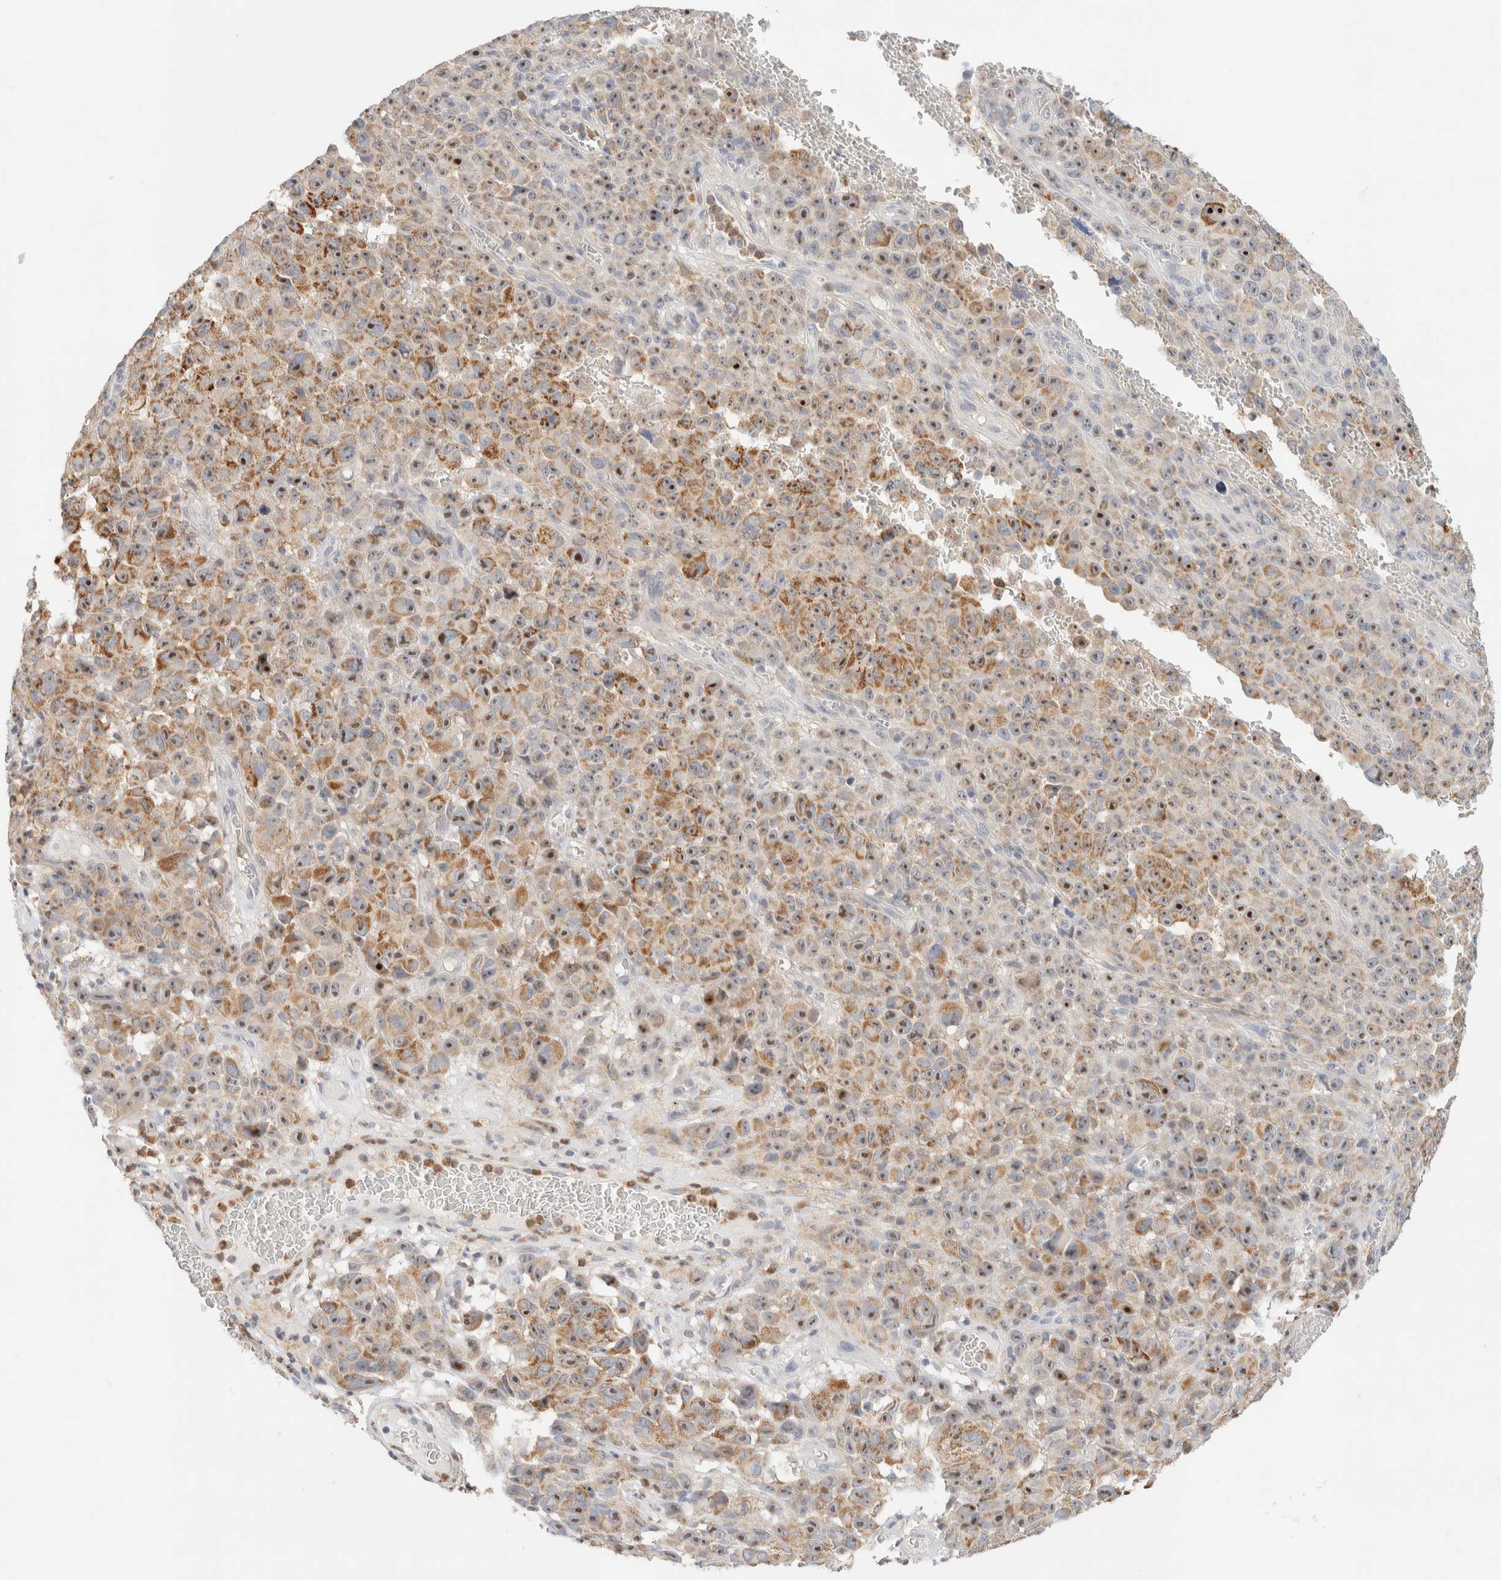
{"staining": {"intensity": "moderate", "quantity": ">75%", "location": "cytoplasmic/membranous,nuclear"}, "tissue": "melanoma", "cell_type": "Tumor cells", "image_type": "cancer", "snomed": [{"axis": "morphology", "description": "Malignant melanoma, NOS"}, {"axis": "topography", "description": "Skin"}], "caption": "Protein staining by immunohistochemistry demonstrates moderate cytoplasmic/membranous and nuclear staining in approximately >75% of tumor cells in malignant melanoma.", "gene": "HDHD3", "patient": {"sex": "female", "age": 82}}